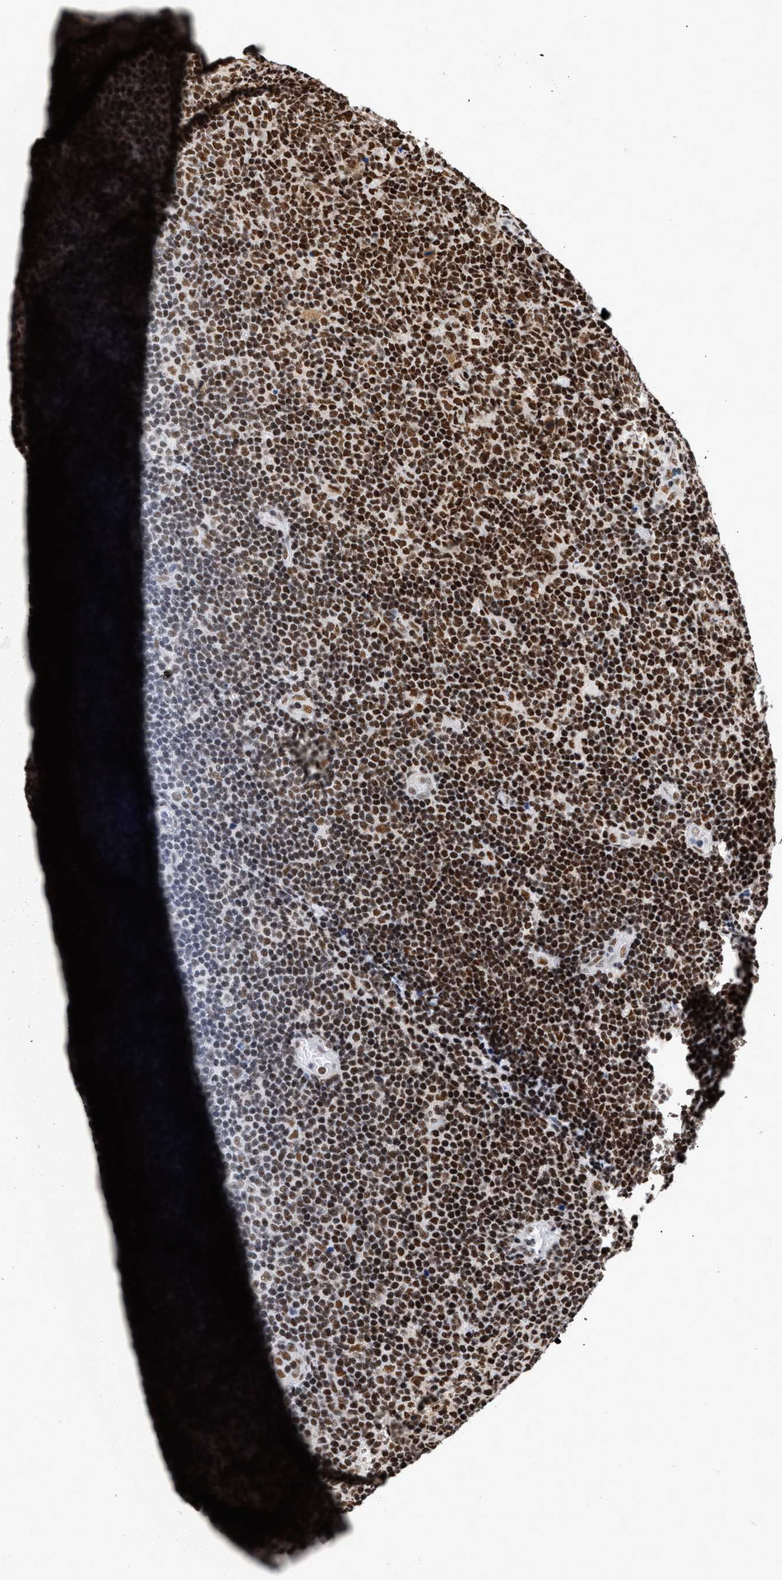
{"staining": {"intensity": "strong", "quantity": ">75%", "location": "nuclear"}, "tissue": "lymphoma", "cell_type": "Tumor cells", "image_type": "cancer", "snomed": [{"axis": "morphology", "description": "Malignant lymphoma, non-Hodgkin's type, Low grade"}, {"axis": "topography", "description": "Lymph node"}], "caption": "This is a micrograph of IHC staining of low-grade malignant lymphoma, non-Hodgkin's type, which shows strong expression in the nuclear of tumor cells.", "gene": "CREB1", "patient": {"sex": "male", "age": 83}}